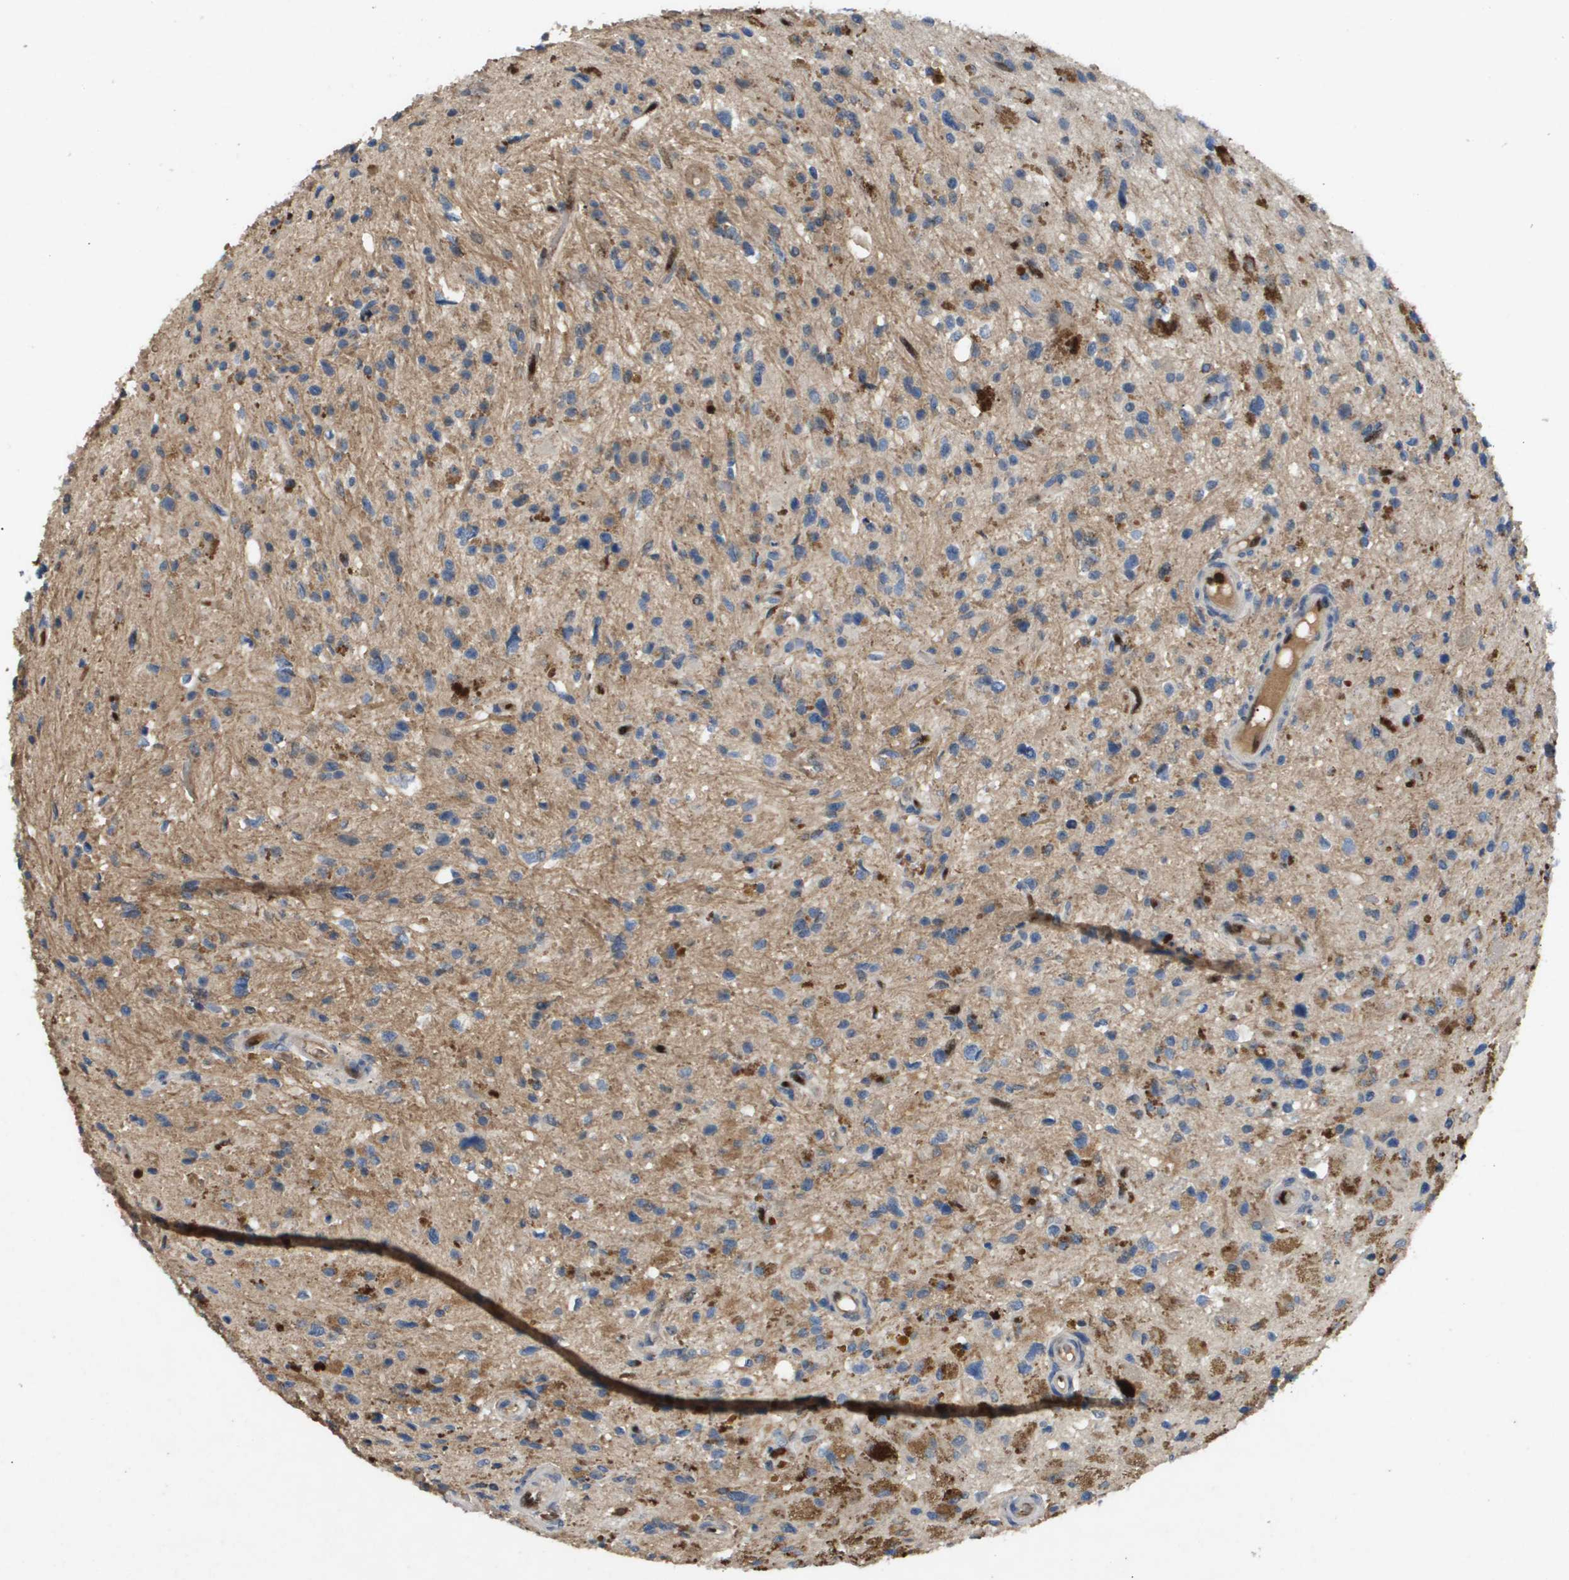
{"staining": {"intensity": "weak", "quantity": "25%-75%", "location": "cytoplasmic/membranous"}, "tissue": "glioma", "cell_type": "Tumor cells", "image_type": "cancer", "snomed": [{"axis": "morphology", "description": "Glioma, malignant, High grade"}, {"axis": "topography", "description": "Brain"}], "caption": "This image demonstrates high-grade glioma (malignant) stained with IHC to label a protein in brown. The cytoplasmic/membranous of tumor cells show weak positivity for the protein. Nuclei are counter-stained blue.", "gene": "ERG", "patient": {"sex": "male", "age": 33}}